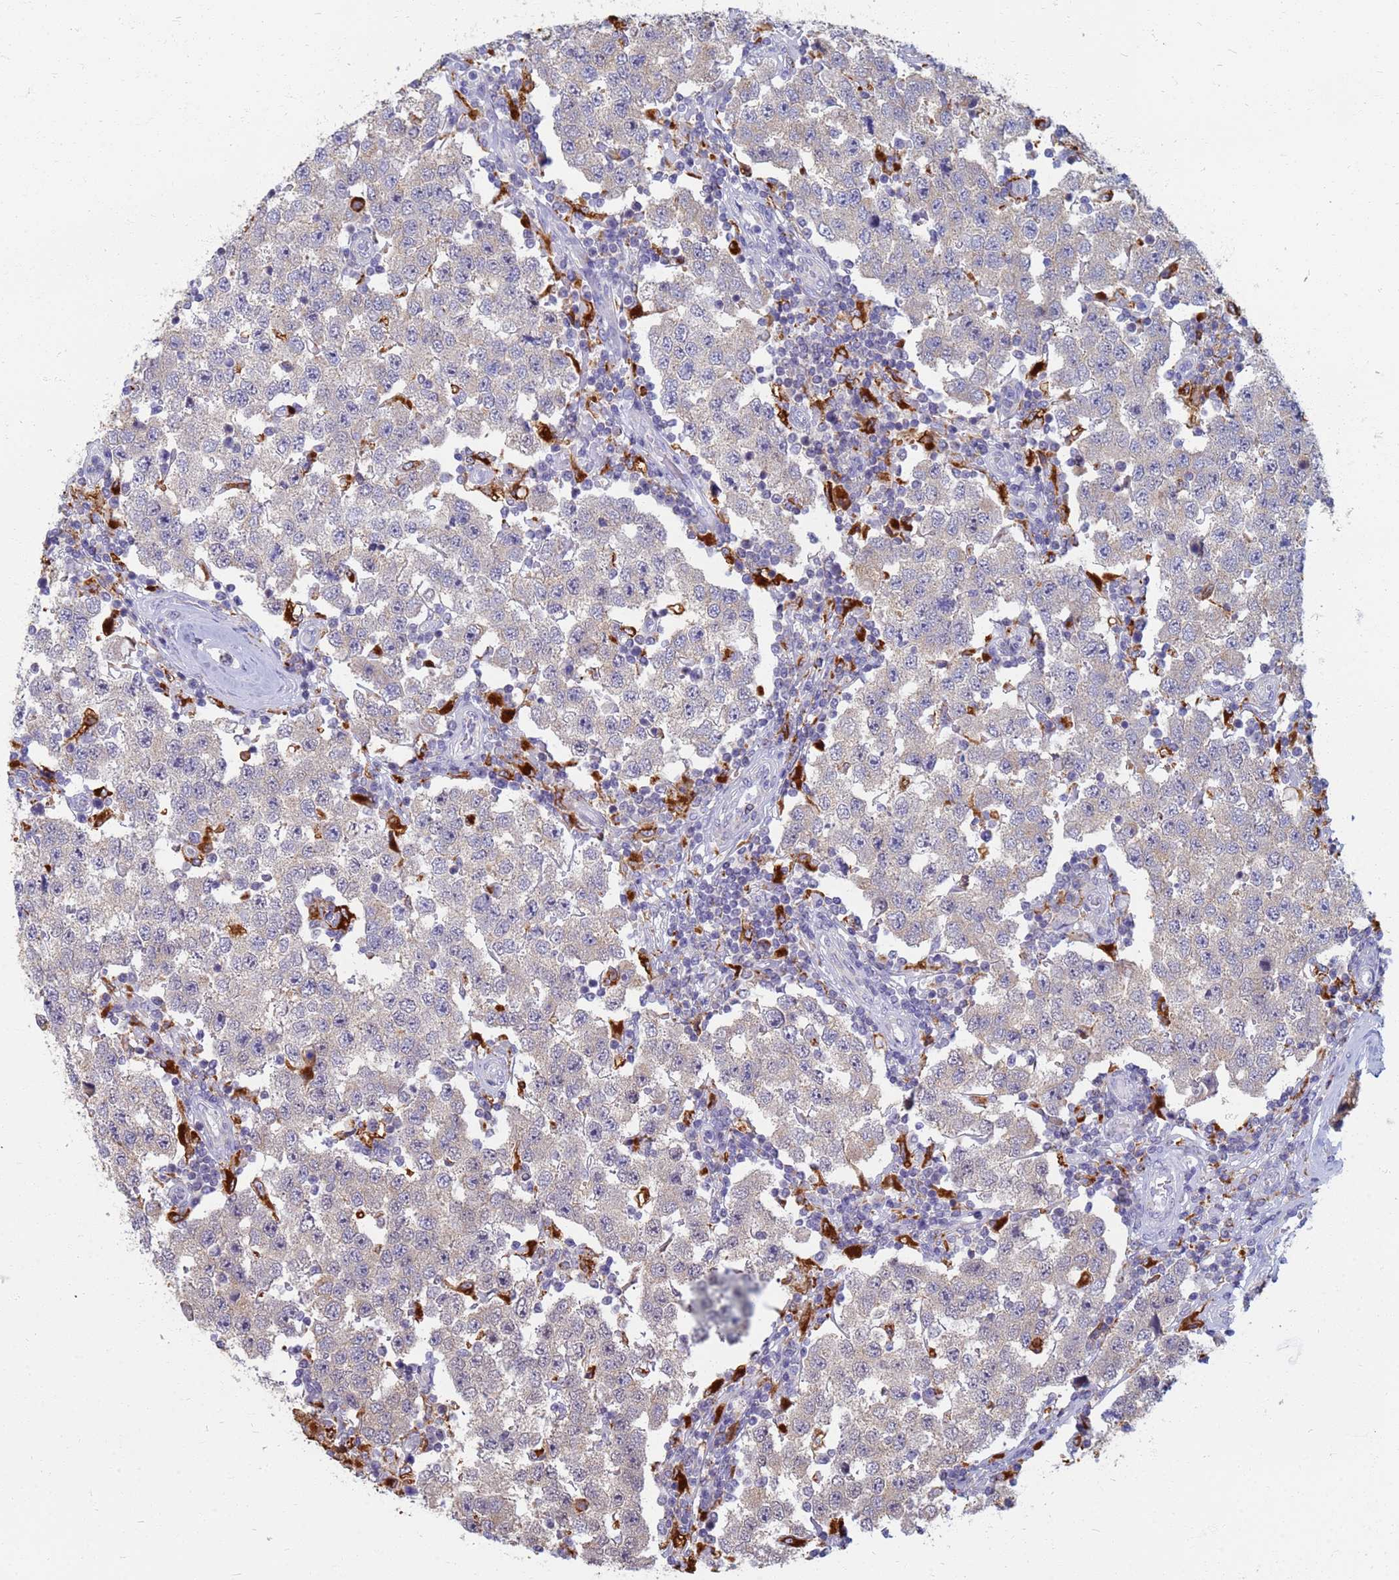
{"staining": {"intensity": "negative", "quantity": "none", "location": "none"}, "tissue": "testis cancer", "cell_type": "Tumor cells", "image_type": "cancer", "snomed": [{"axis": "morphology", "description": "Seminoma, NOS"}, {"axis": "topography", "description": "Testis"}], "caption": "Testis seminoma stained for a protein using immunohistochemistry (IHC) shows no expression tumor cells.", "gene": "ATP6V1E1", "patient": {"sex": "male", "age": 34}}